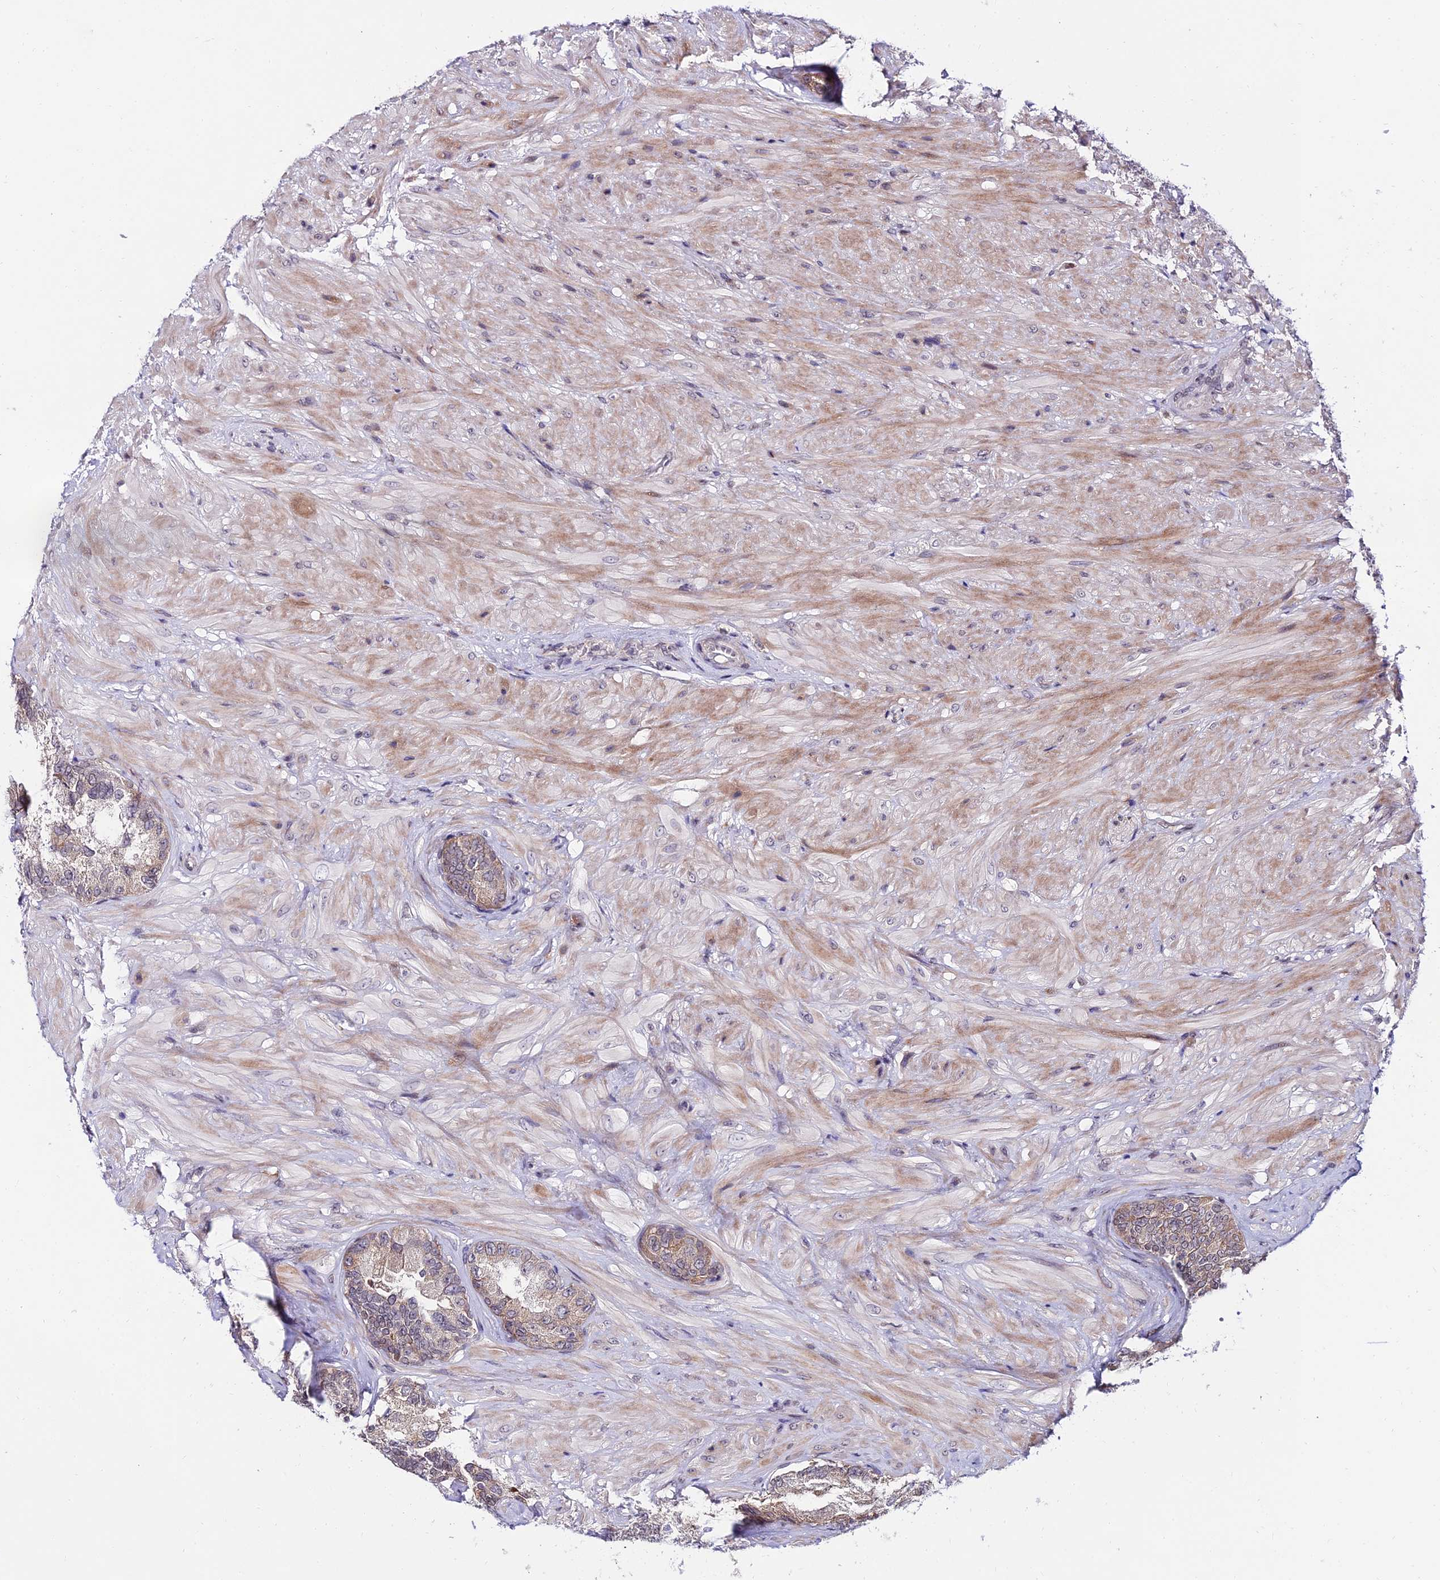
{"staining": {"intensity": "weak", "quantity": "25%-75%", "location": "cytoplasmic/membranous,nuclear"}, "tissue": "seminal vesicle", "cell_type": "Glandular cells", "image_type": "normal", "snomed": [{"axis": "morphology", "description": "Normal tissue, NOS"}, {"axis": "topography", "description": "Seminal veicle"}, {"axis": "topography", "description": "Peripheral nerve tissue"}], "caption": "Protein analysis of benign seminal vesicle exhibits weak cytoplasmic/membranous,nuclear expression in approximately 25%-75% of glandular cells.", "gene": "CDNF", "patient": {"sex": "male", "age": 67}}